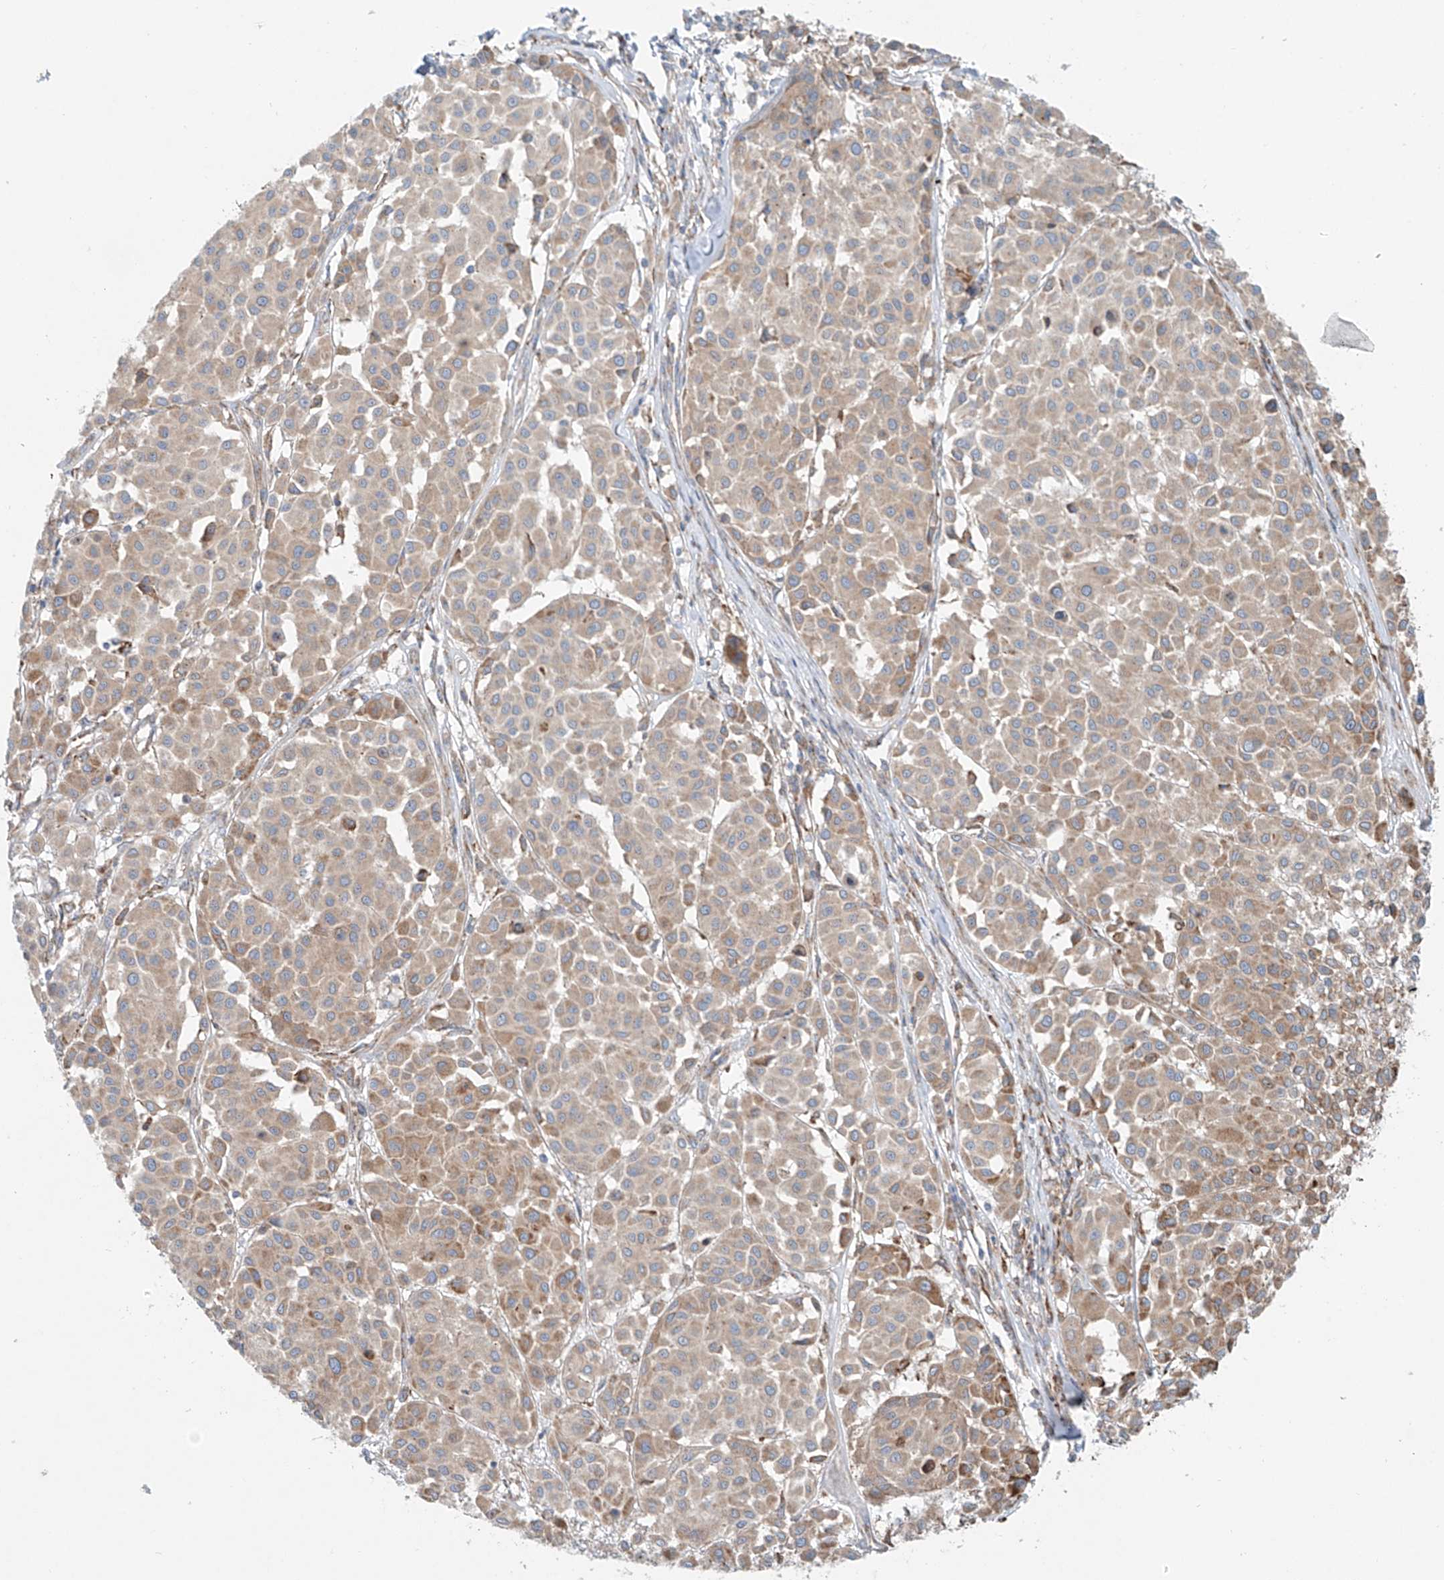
{"staining": {"intensity": "weak", "quantity": ">75%", "location": "cytoplasmic/membranous"}, "tissue": "melanoma", "cell_type": "Tumor cells", "image_type": "cancer", "snomed": [{"axis": "morphology", "description": "Malignant melanoma, Metastatic site"}, {"axis": "topography", "description": "Soft tissue"}], "caption": "Protein expression analysis of human melanoma reveals weak cytoplasmic/membranous staining in about >75% of tumor cells. Nuclei are stained in blue.", "gene": "EIPR1", "patient": {"sex": "male", "age": 41}}